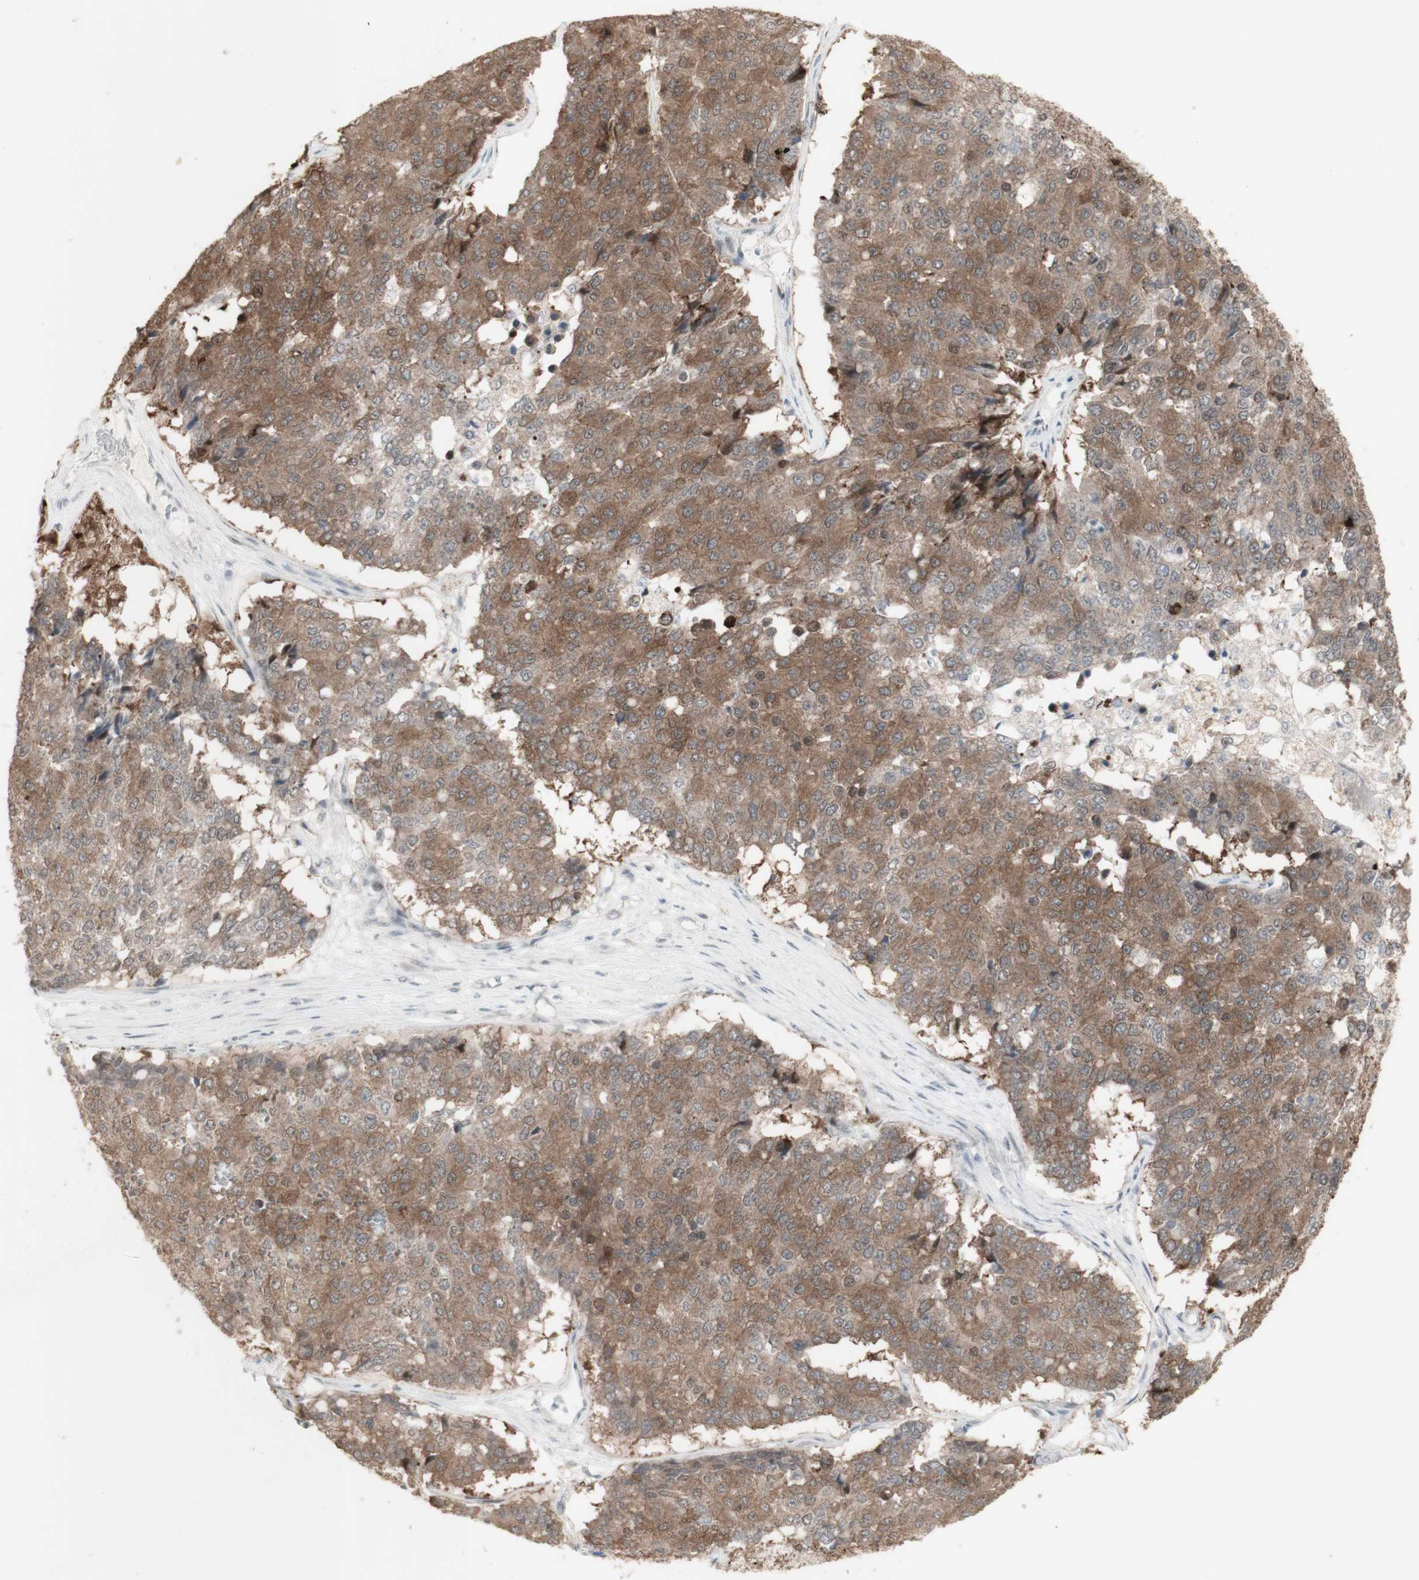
{"staining": {"intensity": "moderate", "quantity": ">75%", "location": "cytoplasmic/membranous"}, "tissue": "pancreatic cancer", "cell_type": "Tumor cells", "image_type": "cancer", "snomed": [{"axis": "morphology", "description": "Adenocarcinoma, NOS"}, {"axis": "topography", "description": "Pancreas"}], "caption": "A histopathology image of human pancreatic cancer stained for a protein displays moderate cytoplasmic/membranous brown staining in tumor cells.", "gene": "C1orf116", "patient": {"sex": "male", "age": 50}}